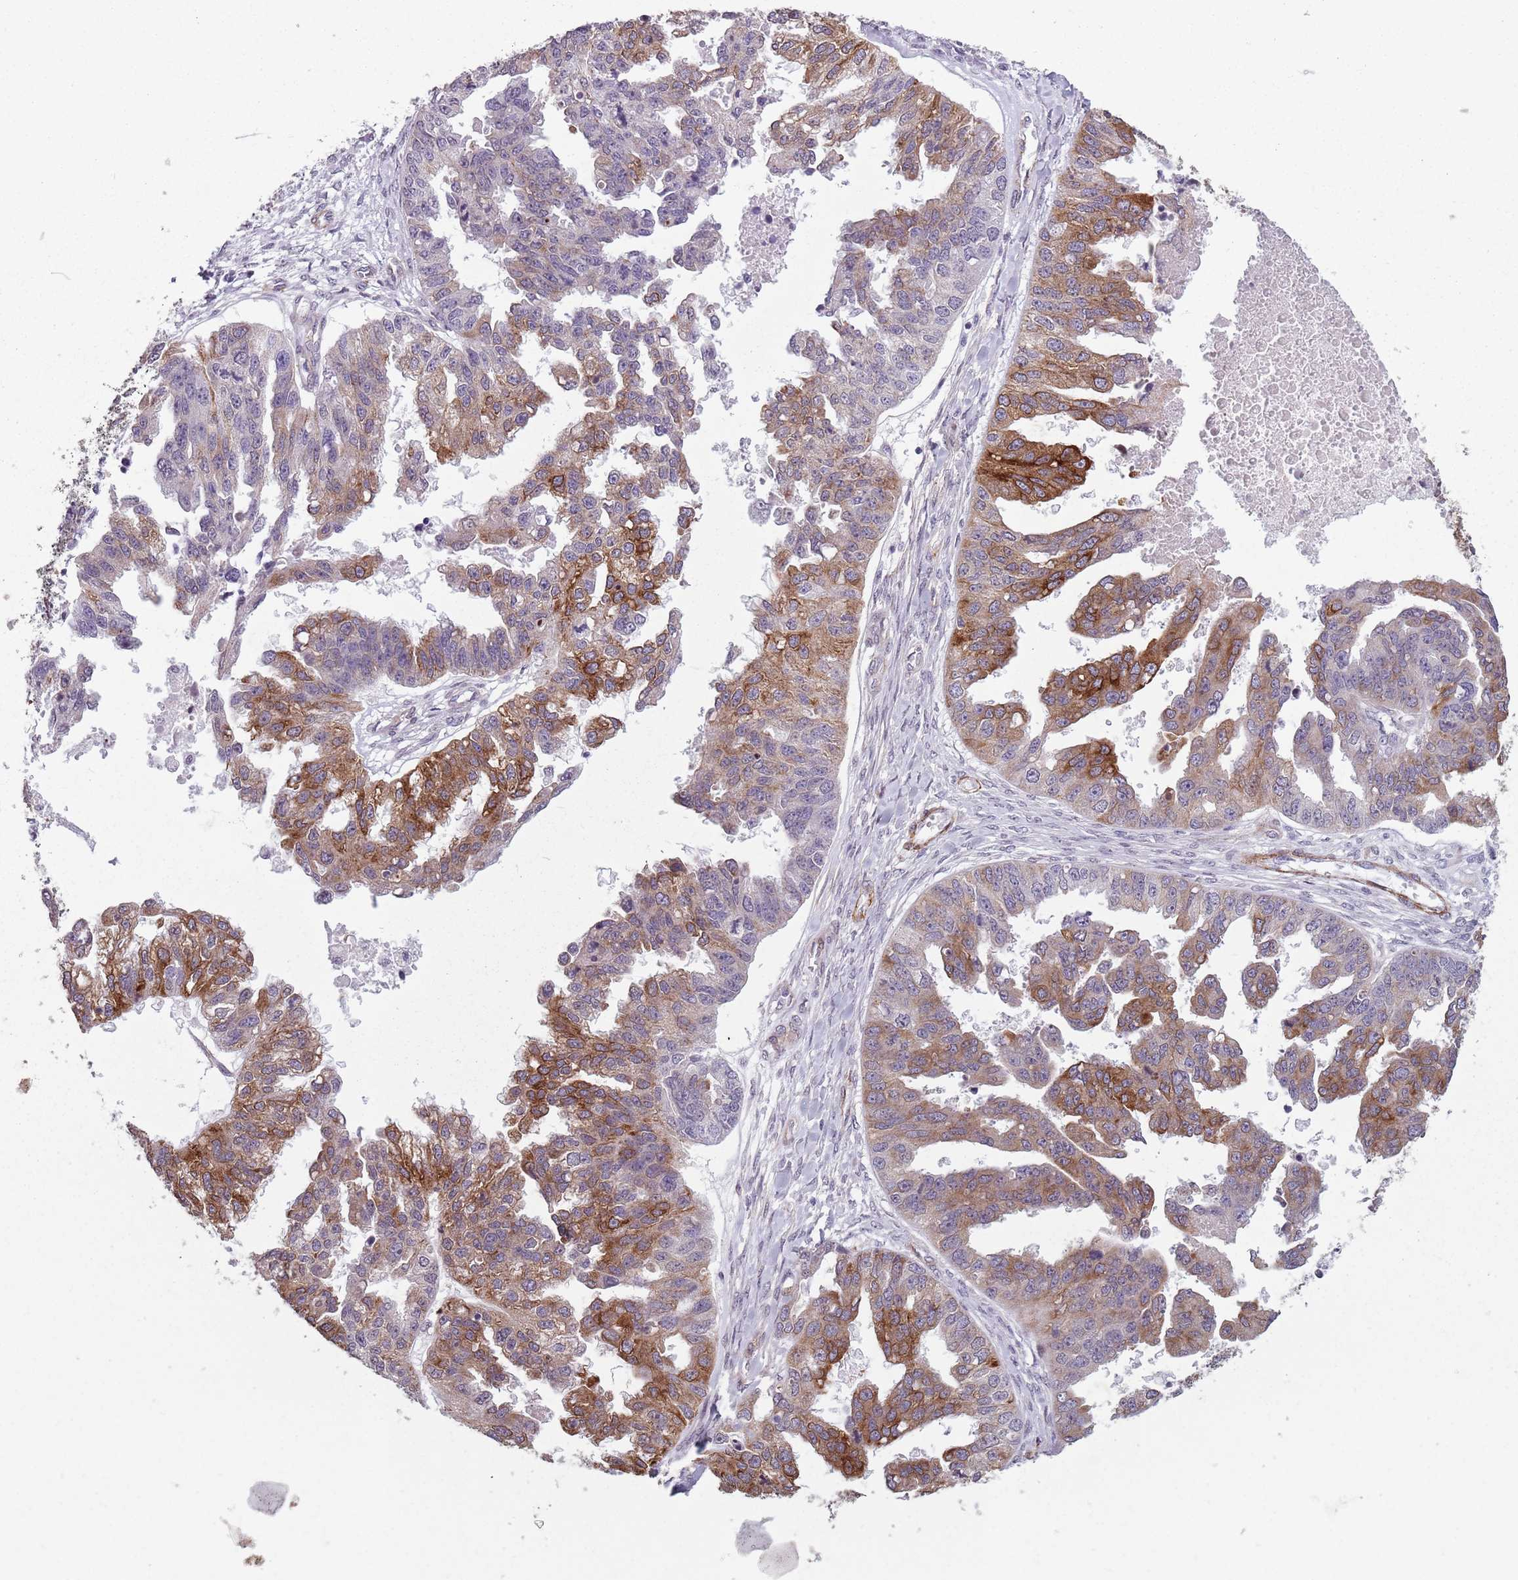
{"staining": {"intensity": "moderate", "quantity": "25%-75%", "location": "cytoplasmic/membranous"}, "tissue": "ovarian cancer", "cell_type": "Tumor cells", "image_type": "cancer", "snomed": [{"axis": "morphology", "description": "Cystadenocarcinoma, serous, NOS"}, {"axis": "topography", "description": "Ovary"}], "caption": "Ovarian serous cystadenocarcinoma stained for a protein reveals moderate cytoplasmic/membranous positivity in tumor cells. The staining was performed using DAB (3,3'-diaminobenzidine) to visualize the protein expression in brown, while the nuclei were stained in blue with hematoxylin (Magnification: 20x).", "gene": "TMC4", "patient": {"sex": "female", "age": 58}}